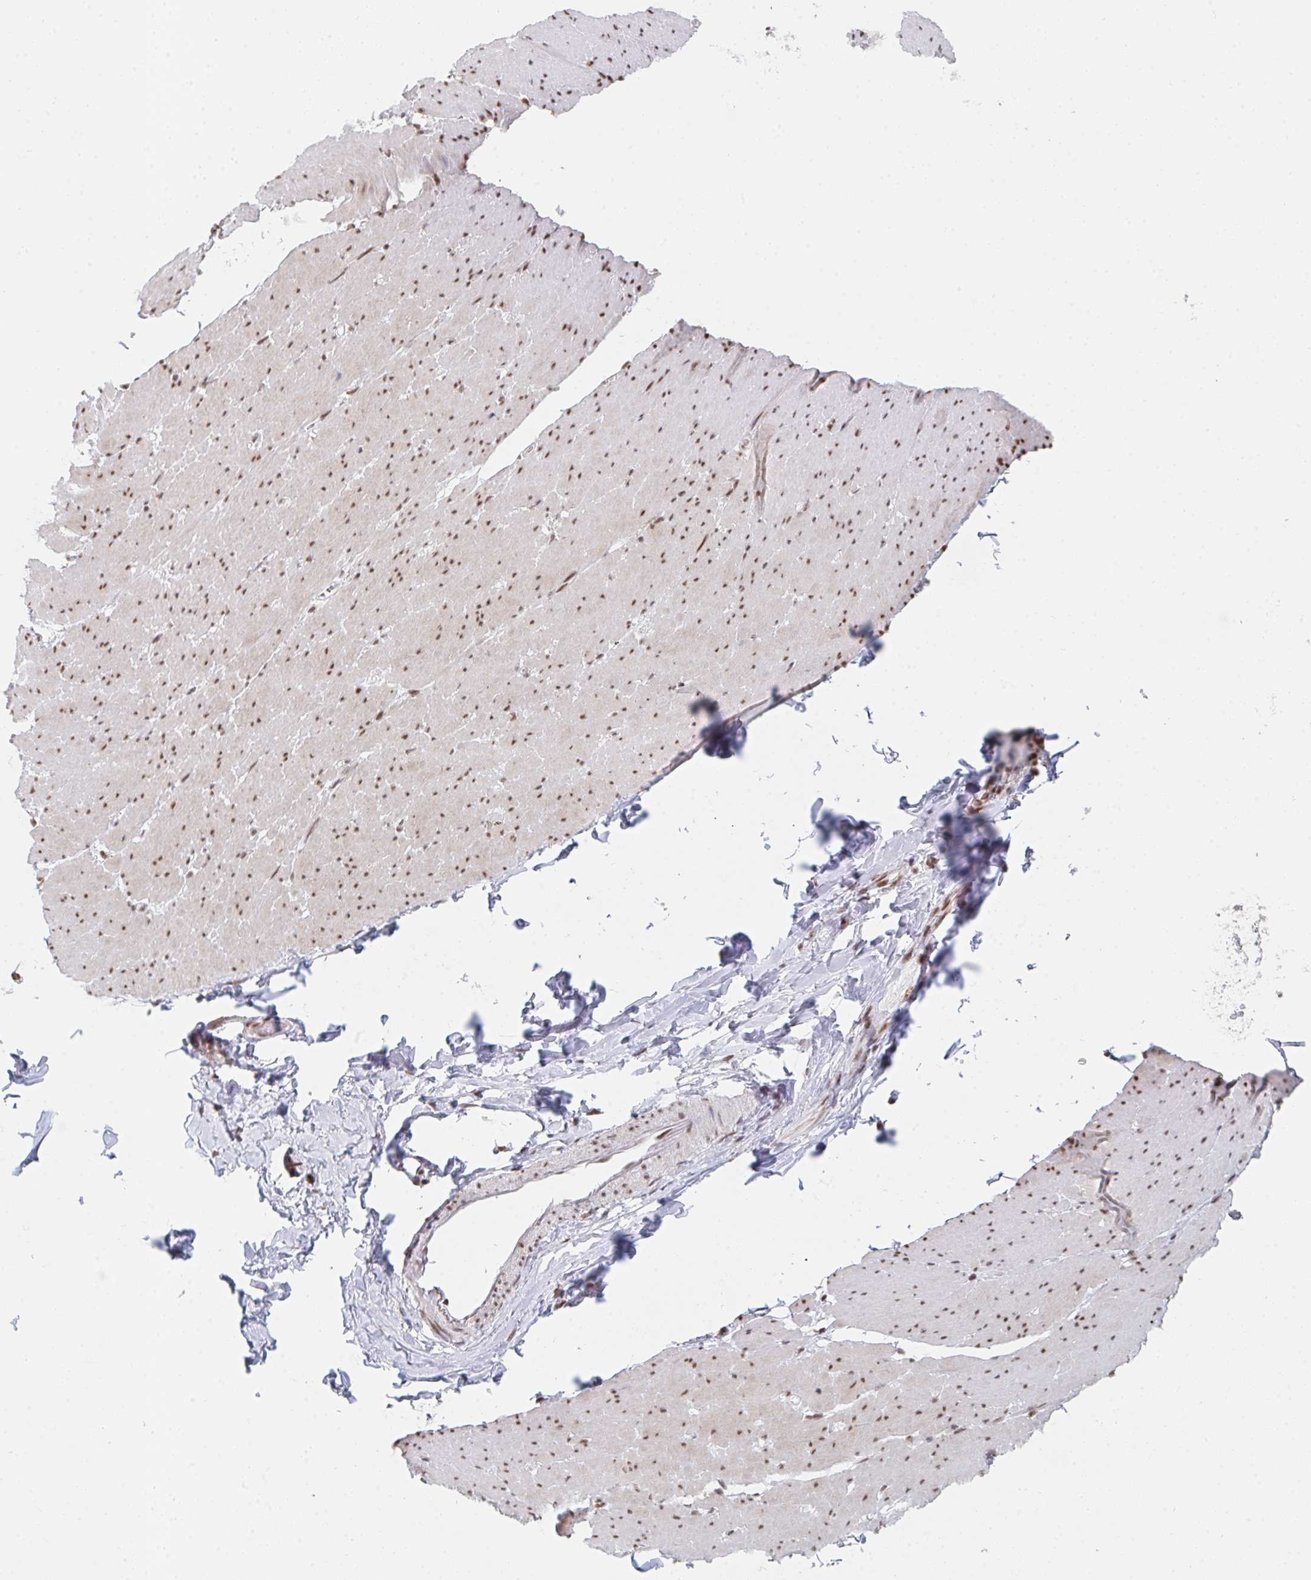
{"staining": {"intensity": "moderate", "quantity": "25%-75%", "location": "nuclear"}, "tissue": "smooth muscle", "cell_type": "Smooth muscle cells", "image_type": "normal", "snomed": [{"axis": "morphology", "description": "Normal tissue, NOS"}, {"axis": "topography", "description": "Smooth muscle"}, {"axis": "topography", "description": "Rectum"}], "caption": "Protein staining of unremarkable smooth muscle demonstrates moderate nuclear staining in approximately 25%-75% of smooth muscle cells. (DAB (3,3'-diaminobenzidine) IHC with brightfield microscopy, high magnification).", "gene": "MBNL1", "patient": {"sex": "male", "age": 53}}